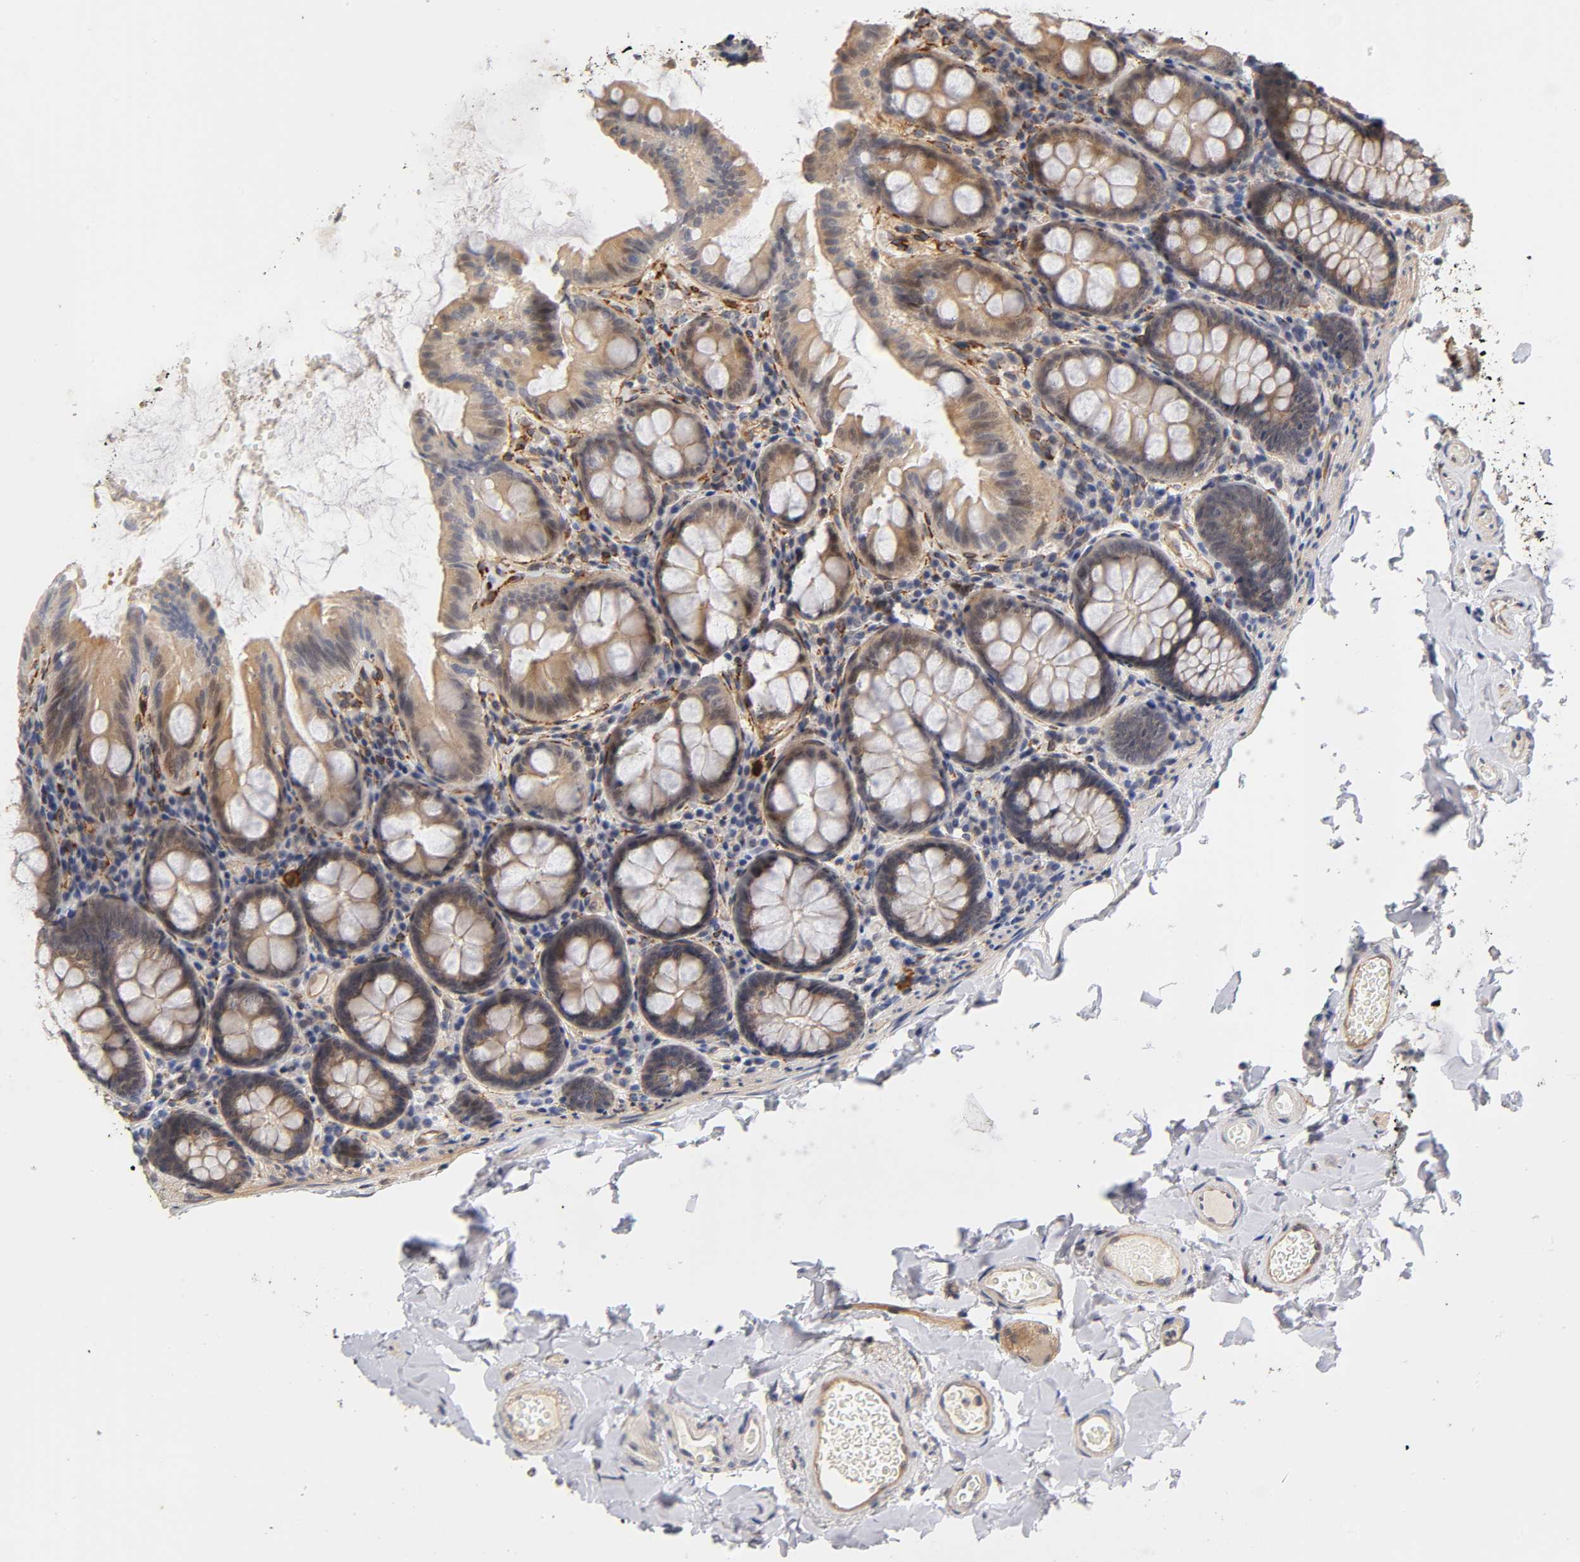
{"staining": {"intensity": "moderate", "quantity": "25%-75%", "location": "cytoplasmic/membranous"}, "tissue": "colon", "cell_type": "Endothelial cells", "image_type": "normal", "snomed": [{"axis": "morphology", "description": "Normal tissue, NOS"}, {"axis": "topography", "description": "Colon"}], "caption": "Immunohistochemistry (IHC) staining of unremarkable colon, which demonstrates medium levels of moderate cytoplasmic/membranous positivity in approximately 25%-75% of endothelial cells indicating moderate cytoplasmic/membranous protein staining. The staining was performed using DAB (3,3'-diaminobenzidine) (brown) for protein detection and nuclei were counterstained in hematoxylin (blue).", "gene": "LAMB1", "patient": {"sex": "female", "age": 61}}